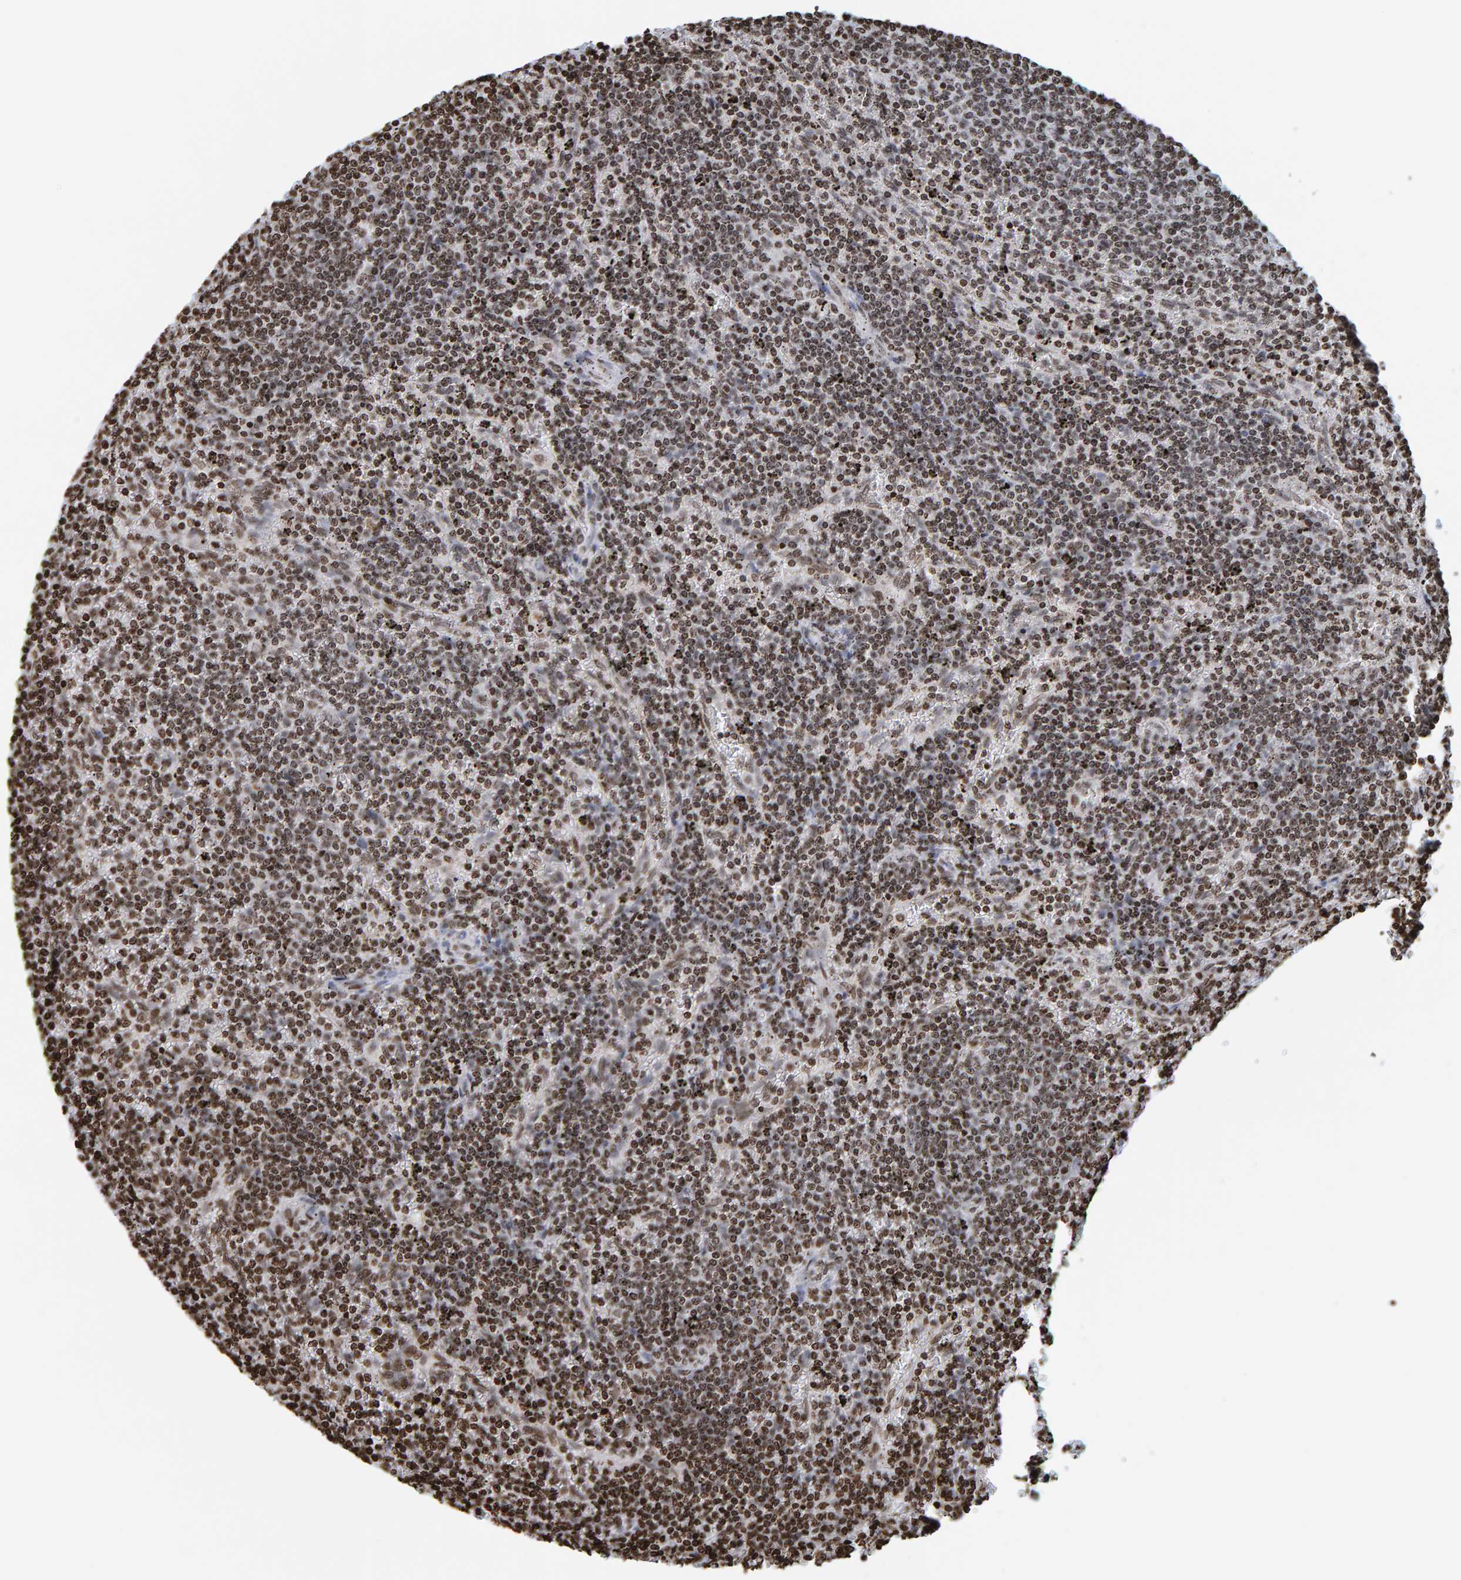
{"staining": {"intensity": "moderate", "quantity": ">75%", "location": "nuclear"}, "tissue": "lymphoma", "cell_type": "Tumor cells", "image_type": "cancer", "snomed": [{"axis": "morphology", "description": "Malignant lymphoma, non-Hodgkin's type, Low grade"}, {"axis": "topography", "description": "Spleen"}], "caption": "This image displays lymphoma stained with immunohistochemistry (IHC) to label a protein in brown. The nuclear of tumor cells show moderate positivity for the protein. Nuclei are counter-stained blue.", "gene": "BRF2", "patient": {"sex": "female", "age": 50}}